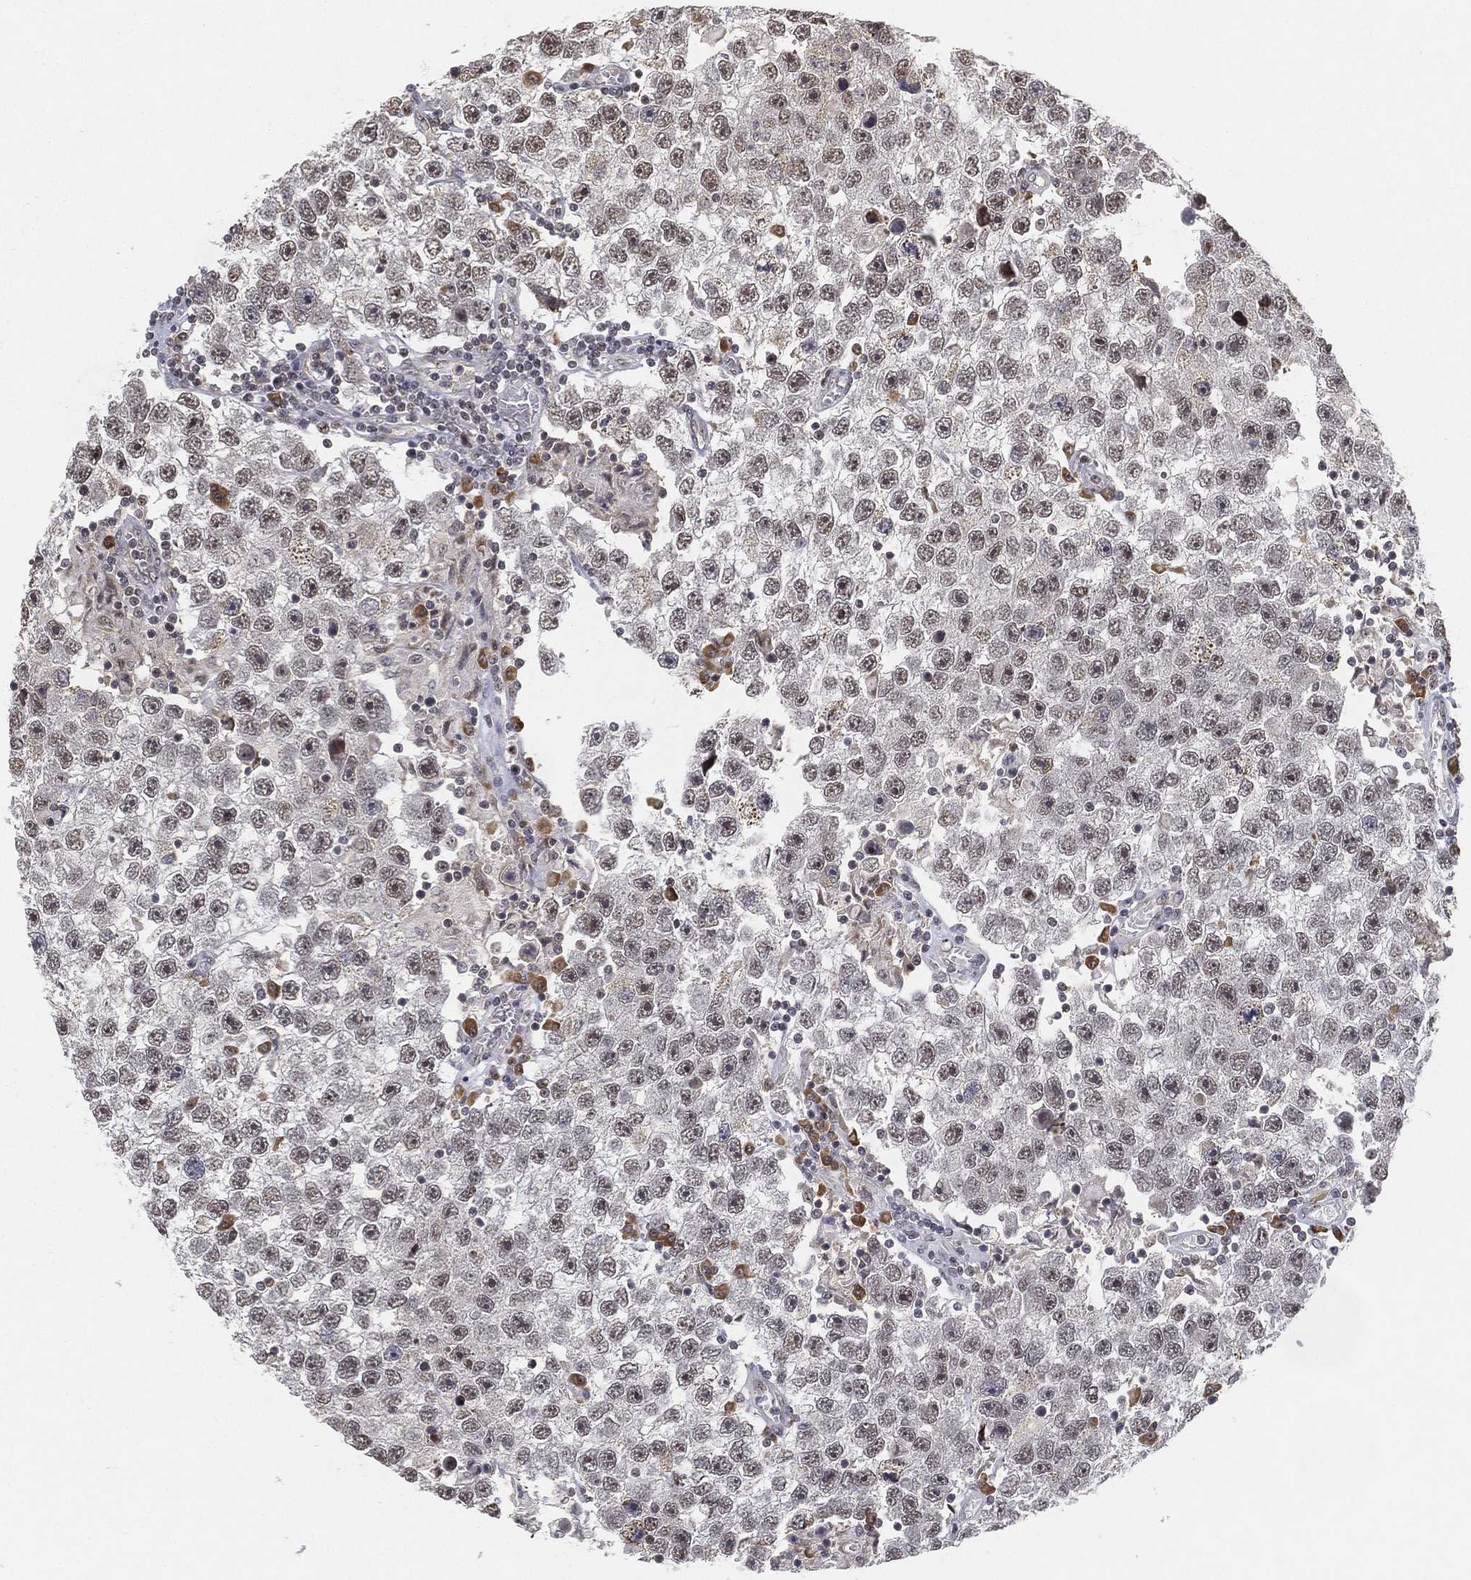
{"staining": {"intensity": "negative", "quantity": "none", "location": "none"}, "tissue": "testis cancer", "cell_type": "Tumor cells", "image_type": "cancer", "snomed": [{"axis": "morphology", "description": "Seminoma, NOS"}, {"axis": "topography", "description": "Testis"}], "caption": "Immunohistochemistry (IHC) of testis seminoma shows no positivity in tumor cells.", "gene": "PPP1R16B", "patient": {"sex": "male", "age": 26}}